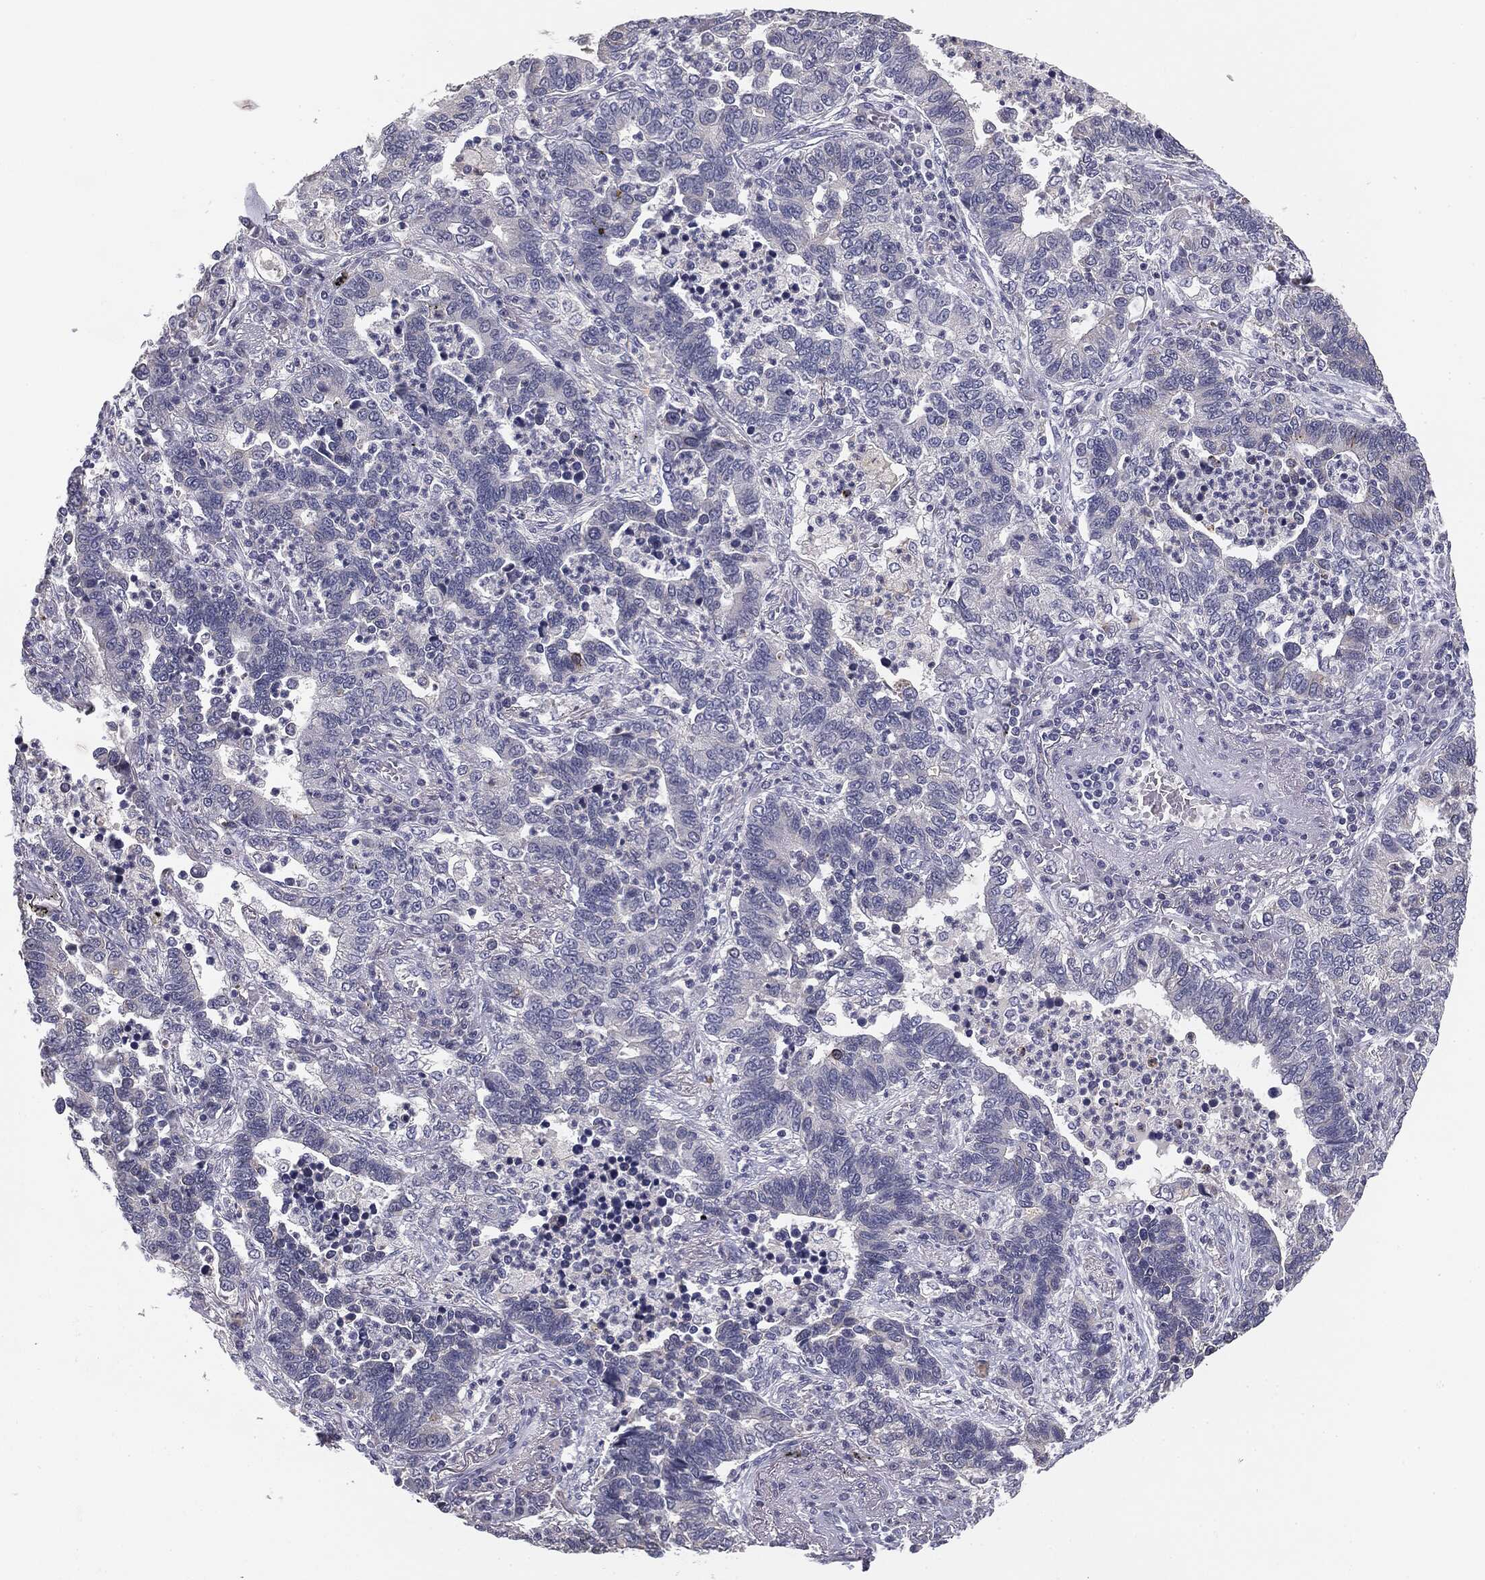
{"staining": {"intensity": "negative", "quantity": "none", "location": "none"}, "tissue": "lung cancer", "cell_type": "Tumor cells", "image_type": "cancer", "snomed": [{"axis": "morphology", "description": "Adenocarcinoma, NOS"}, {"axis": "topography", "description": "Lung"}], "caption": "Immunohistochemical staining of human lung cancer (adenocarcinoma) shows no significant expression in tumor cells.", "gene": "MUC1", "patient": {"sex": "female", "age": 57}}